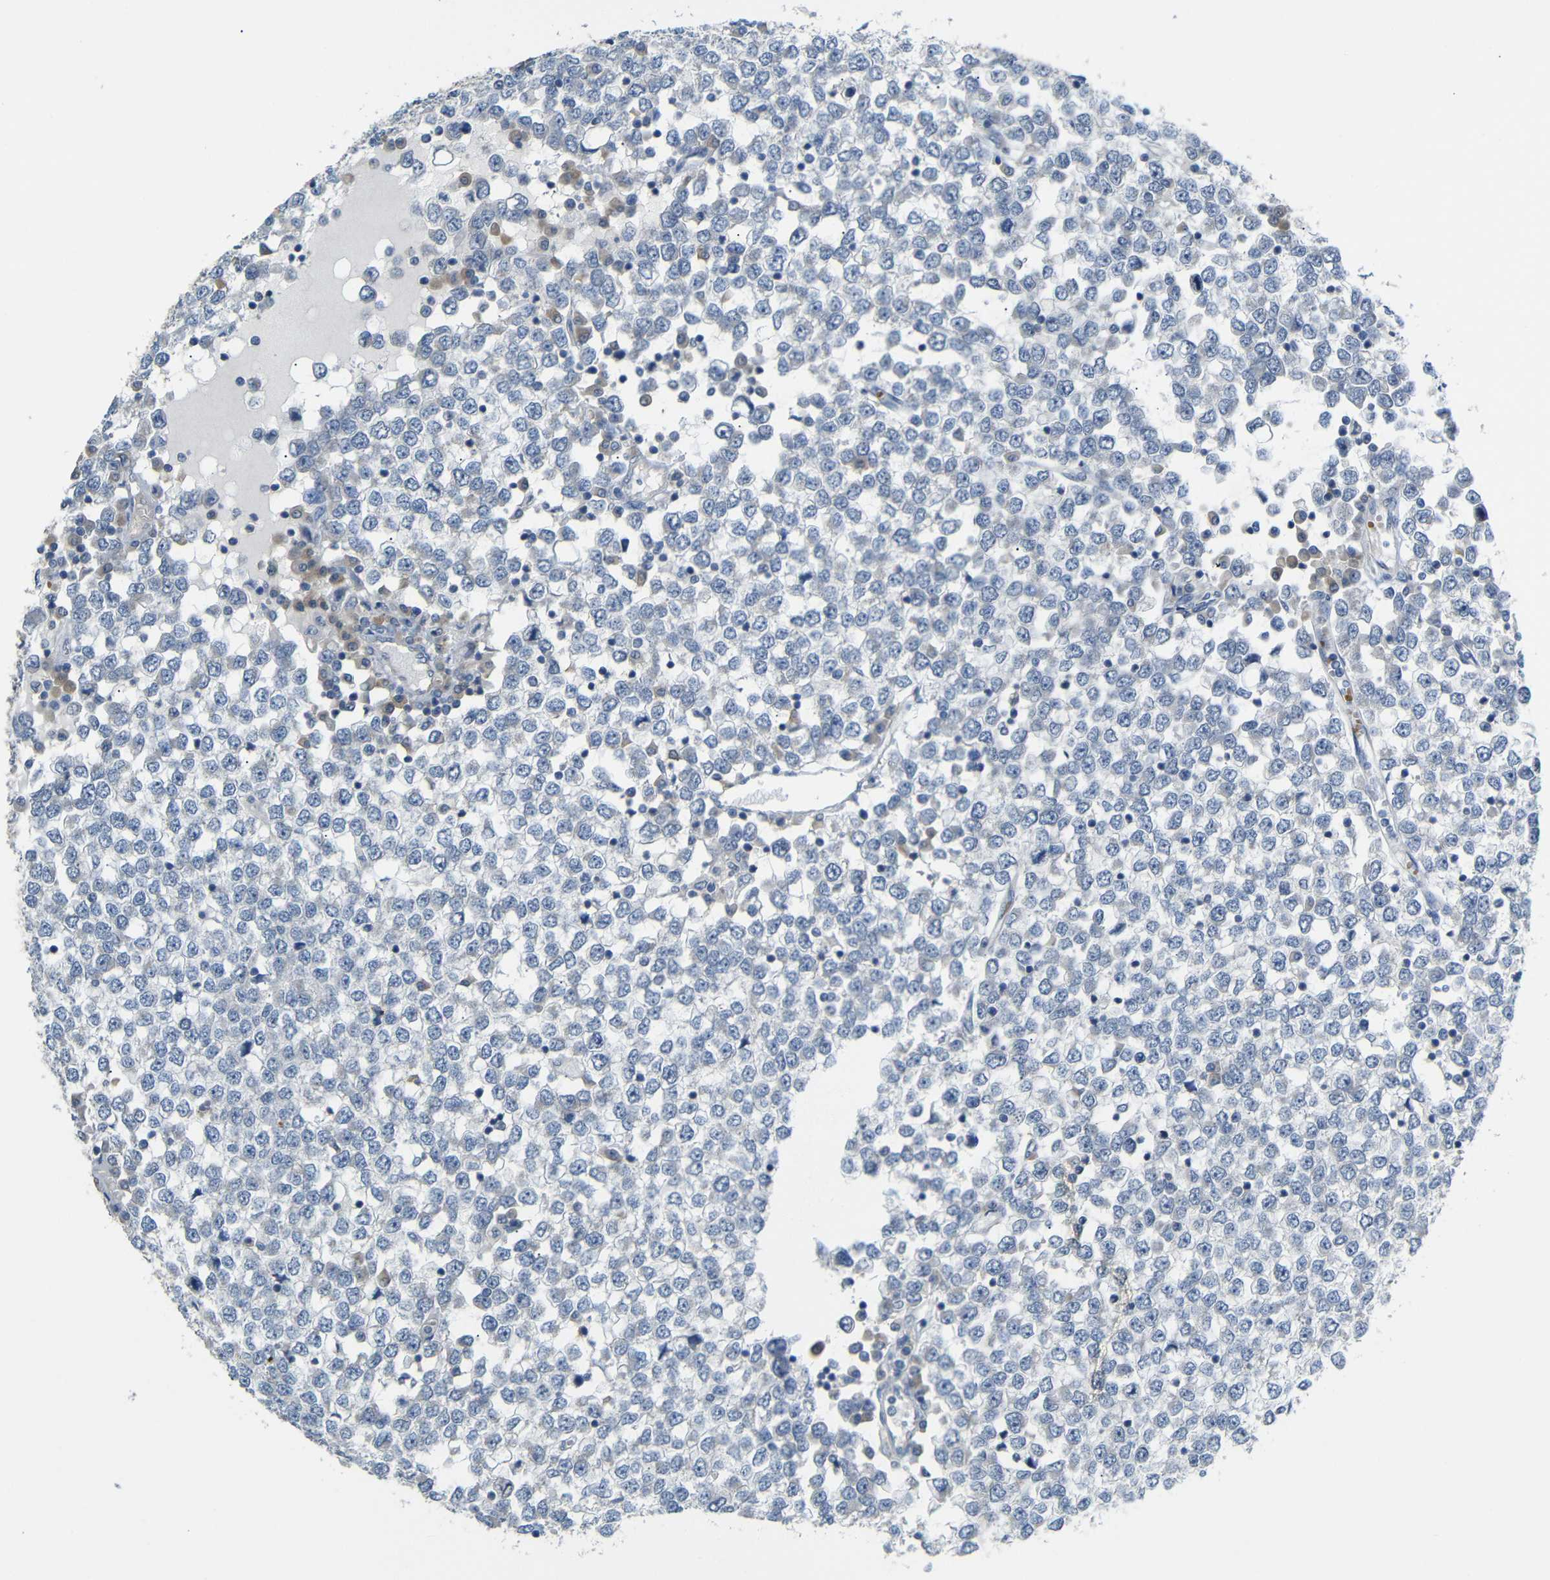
{"staining": {"intensity": "weak", "quantity": "<25%", "location": "cytoplasmic/membranous"}, "tissue": "testis cancer", "cell_type": "Tumor cells", "image_type": "cancer", "snomed": [{"axis": "morphology", "description": "Seminoma, NOS"}, {"axis": "topography", "description": "Testis"}], "caption": "Immunohistochemistry micrograph of neoplastic tissue: human testis cancer stained with DAB displays no significant protein expression in tumor cells.", "gene": "TBC1D32", "patient": {"sex": "male", "age": 65}}